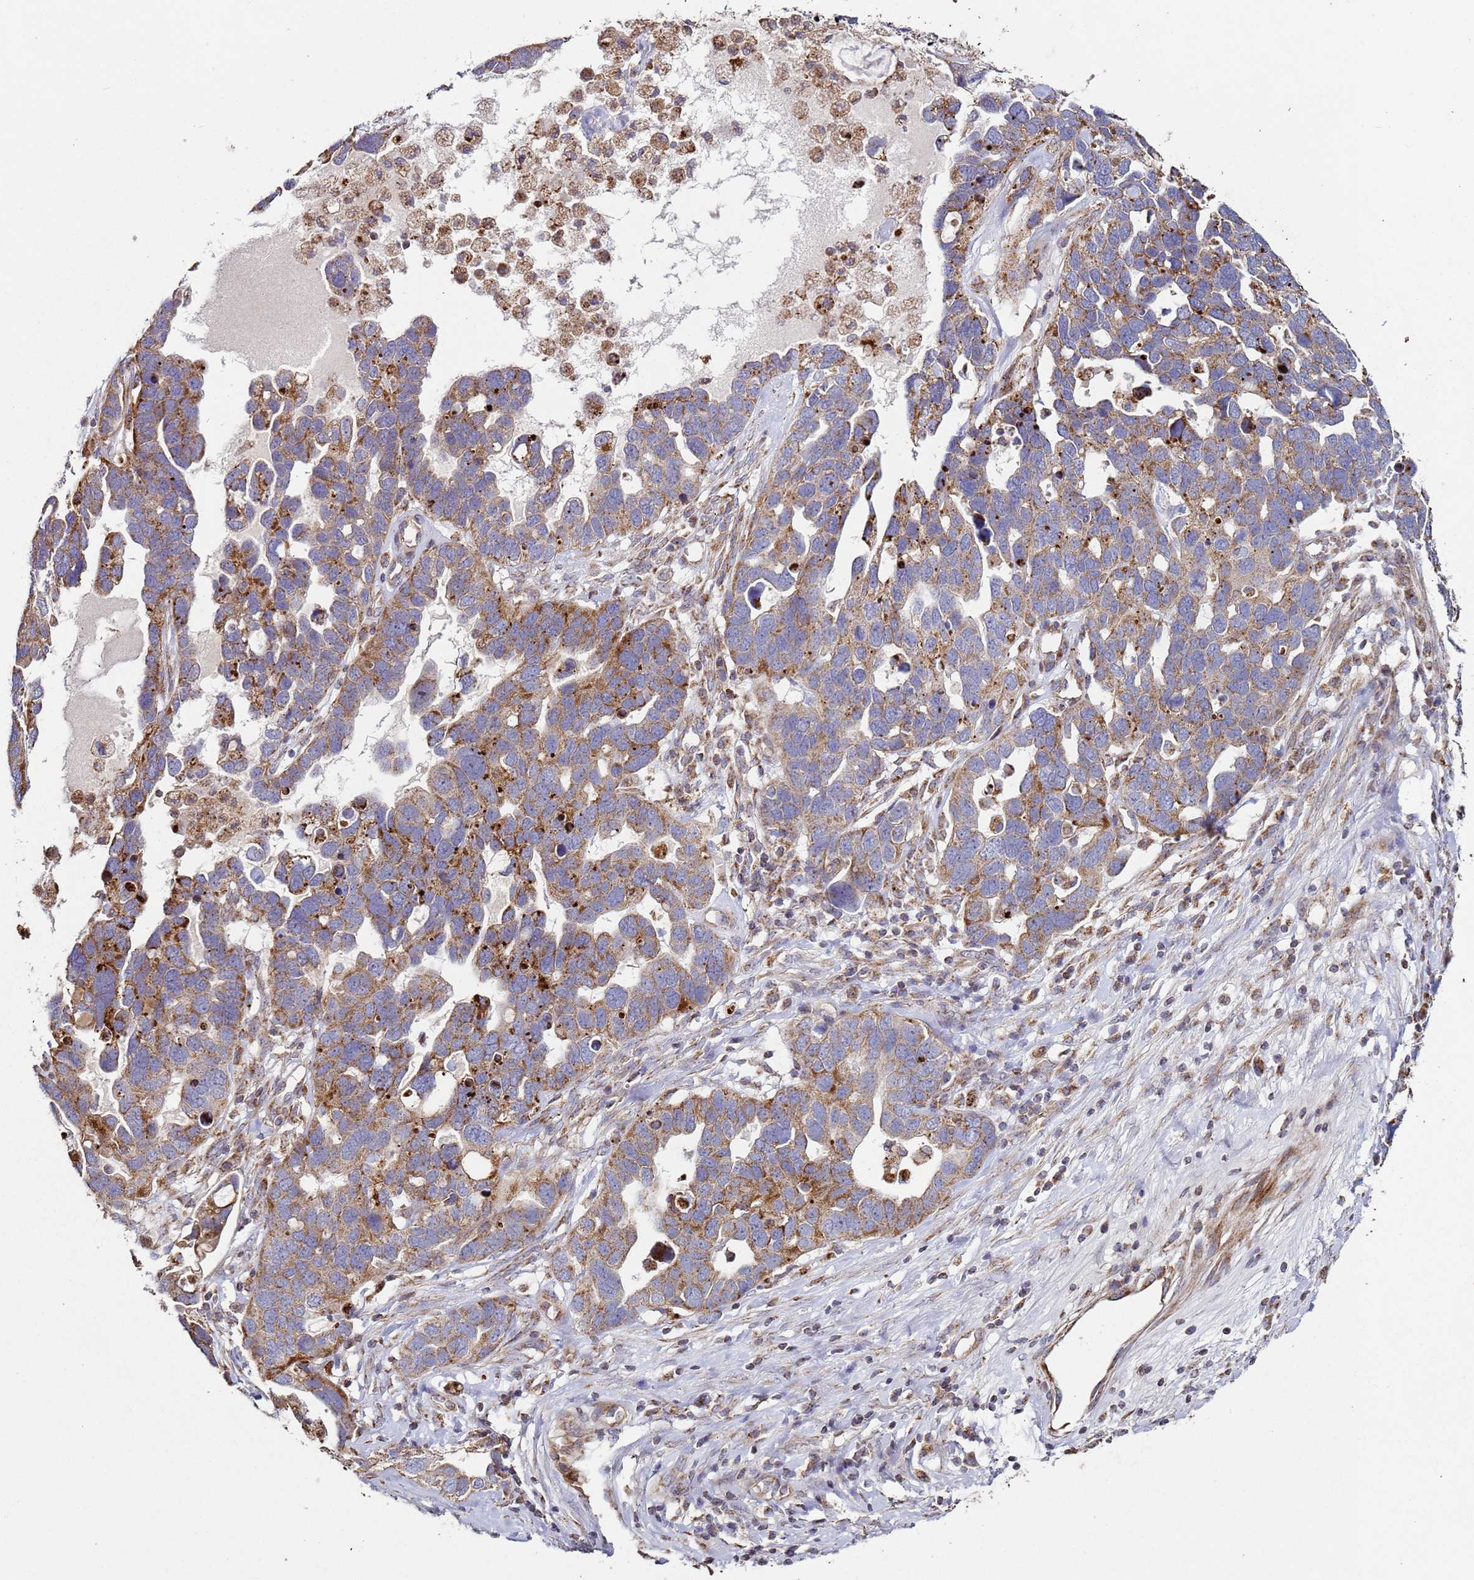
{"staining": {"intensity": "moderate", "quantity": ">75%", "location": "cytoplasmic/membranous"}, "tissue": "ovarian cancer", "cell_type": "Tumor cells", "image_type": "cancer", "snomed": [{"axis": "morphology", "description": "Cystadenocarcinoma, serous, NOS"}, {"axis": "topography", "description": "Ovary"}], "caption": "Human ovarian serous cystadenocarcinoma stained with a protein marker shows moderate staining in tumor cells.", "gene": "FBXO33", "patient": {"sex": "female", "age": 54}}